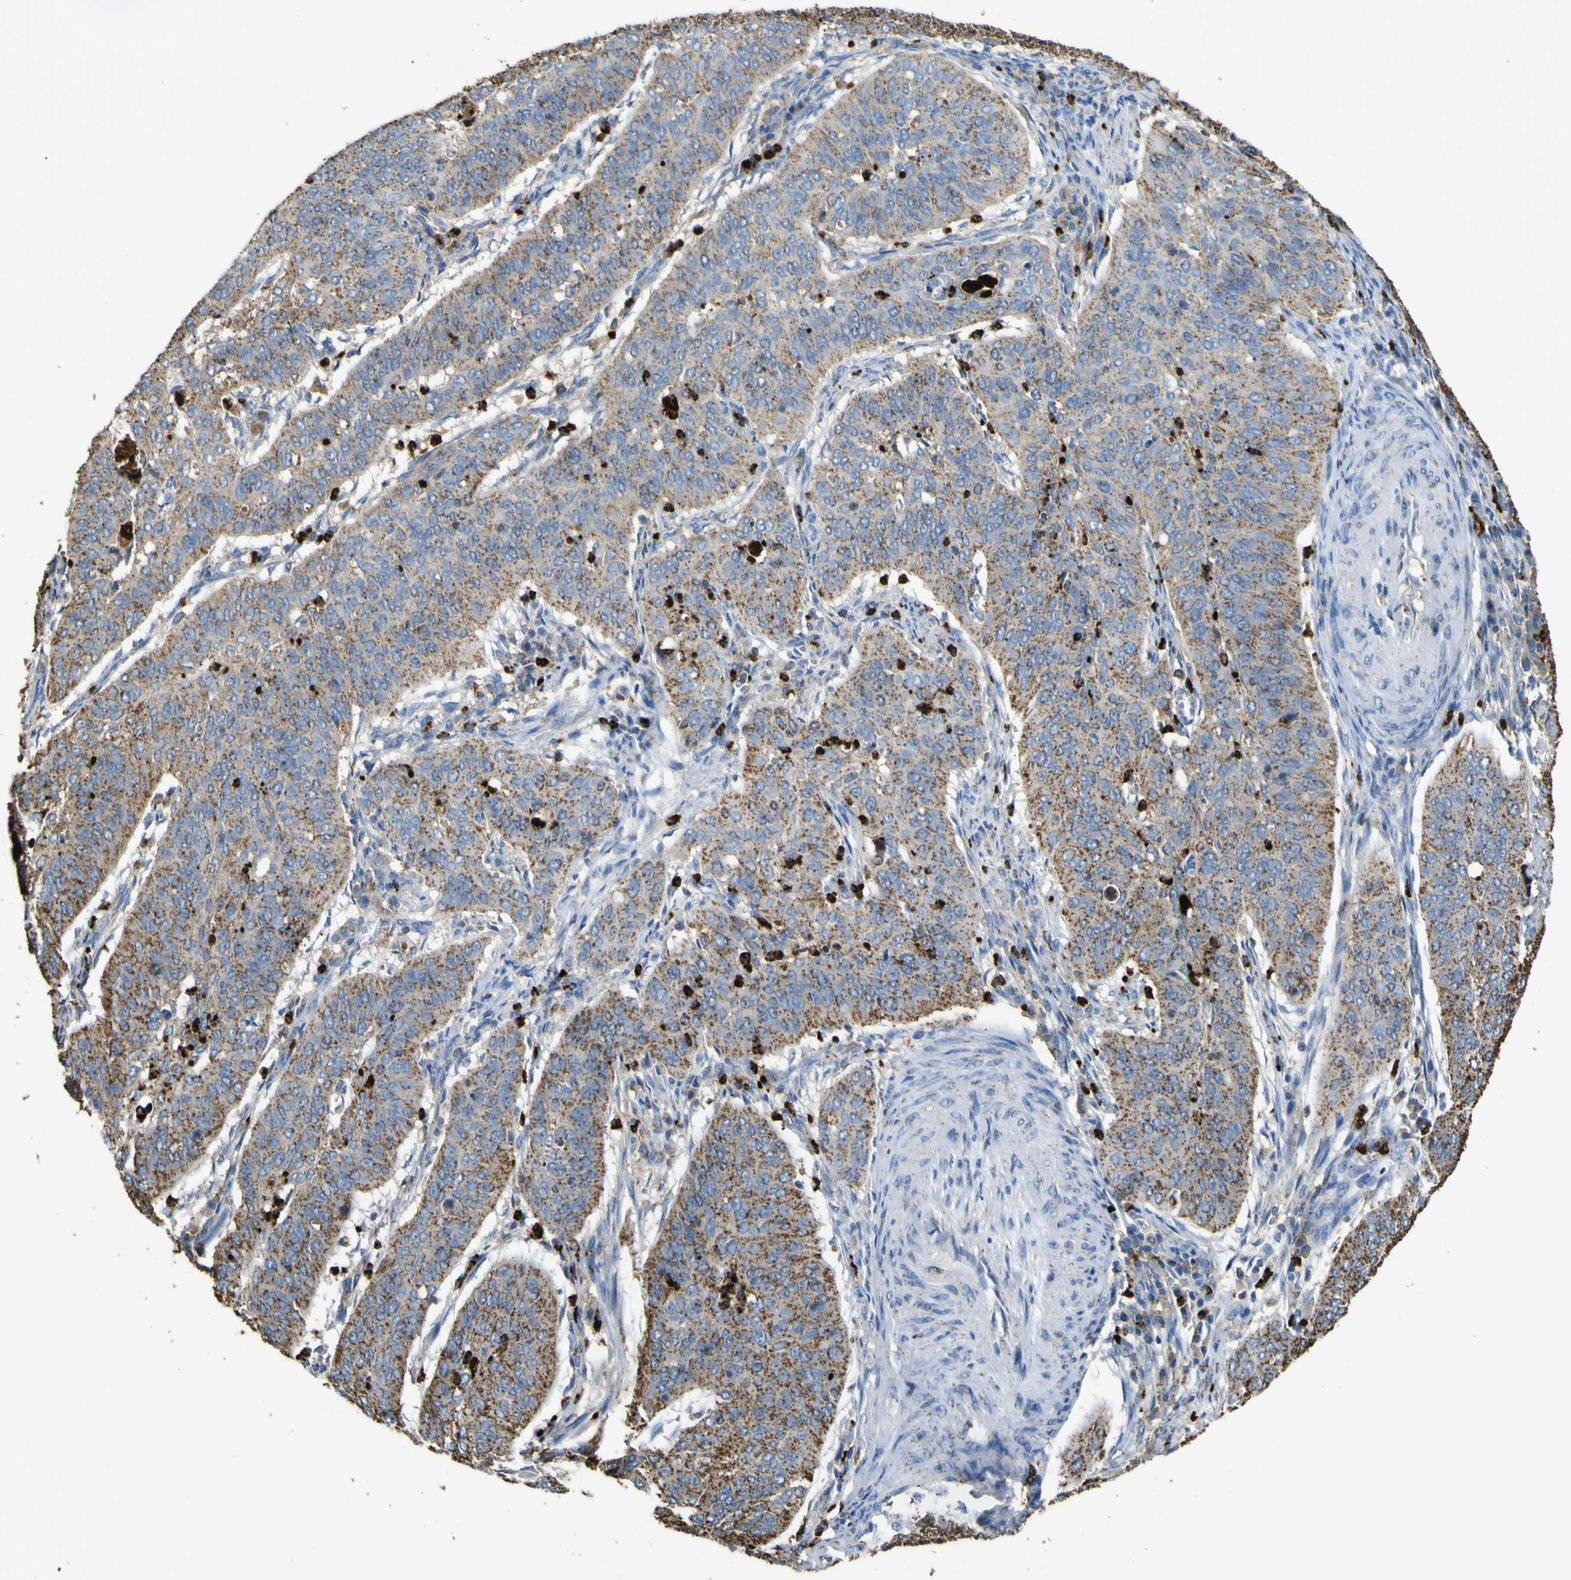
{"staining": {"intensity": "moderate", "quantity": "25%-75%", "location": "cytoplasmic/membranous"}, "tissue": "cervical cancer", "cell_type": "Tumor cells", "image_type": "cancer", "snomed": [{"axis": "morphology", "description": "Normal tissue, NOS"}, {"axis": "morphology", "description": "Squamous cell carcinoma, NOS"}, {"axis": "topography", "description": "Cervix"}], "caption": "Immunohistochemistry (IHC) (DAB (3,3'-diaminobenzidine)) staining of cervical cancer (squamous cell carcinoma) displays moderate cytoplasmic/membranous protein expression in approximately 25%-75% of tumor cells.", "gene": "ACSL3", "patient": {"sex": "female", "age": 39}}